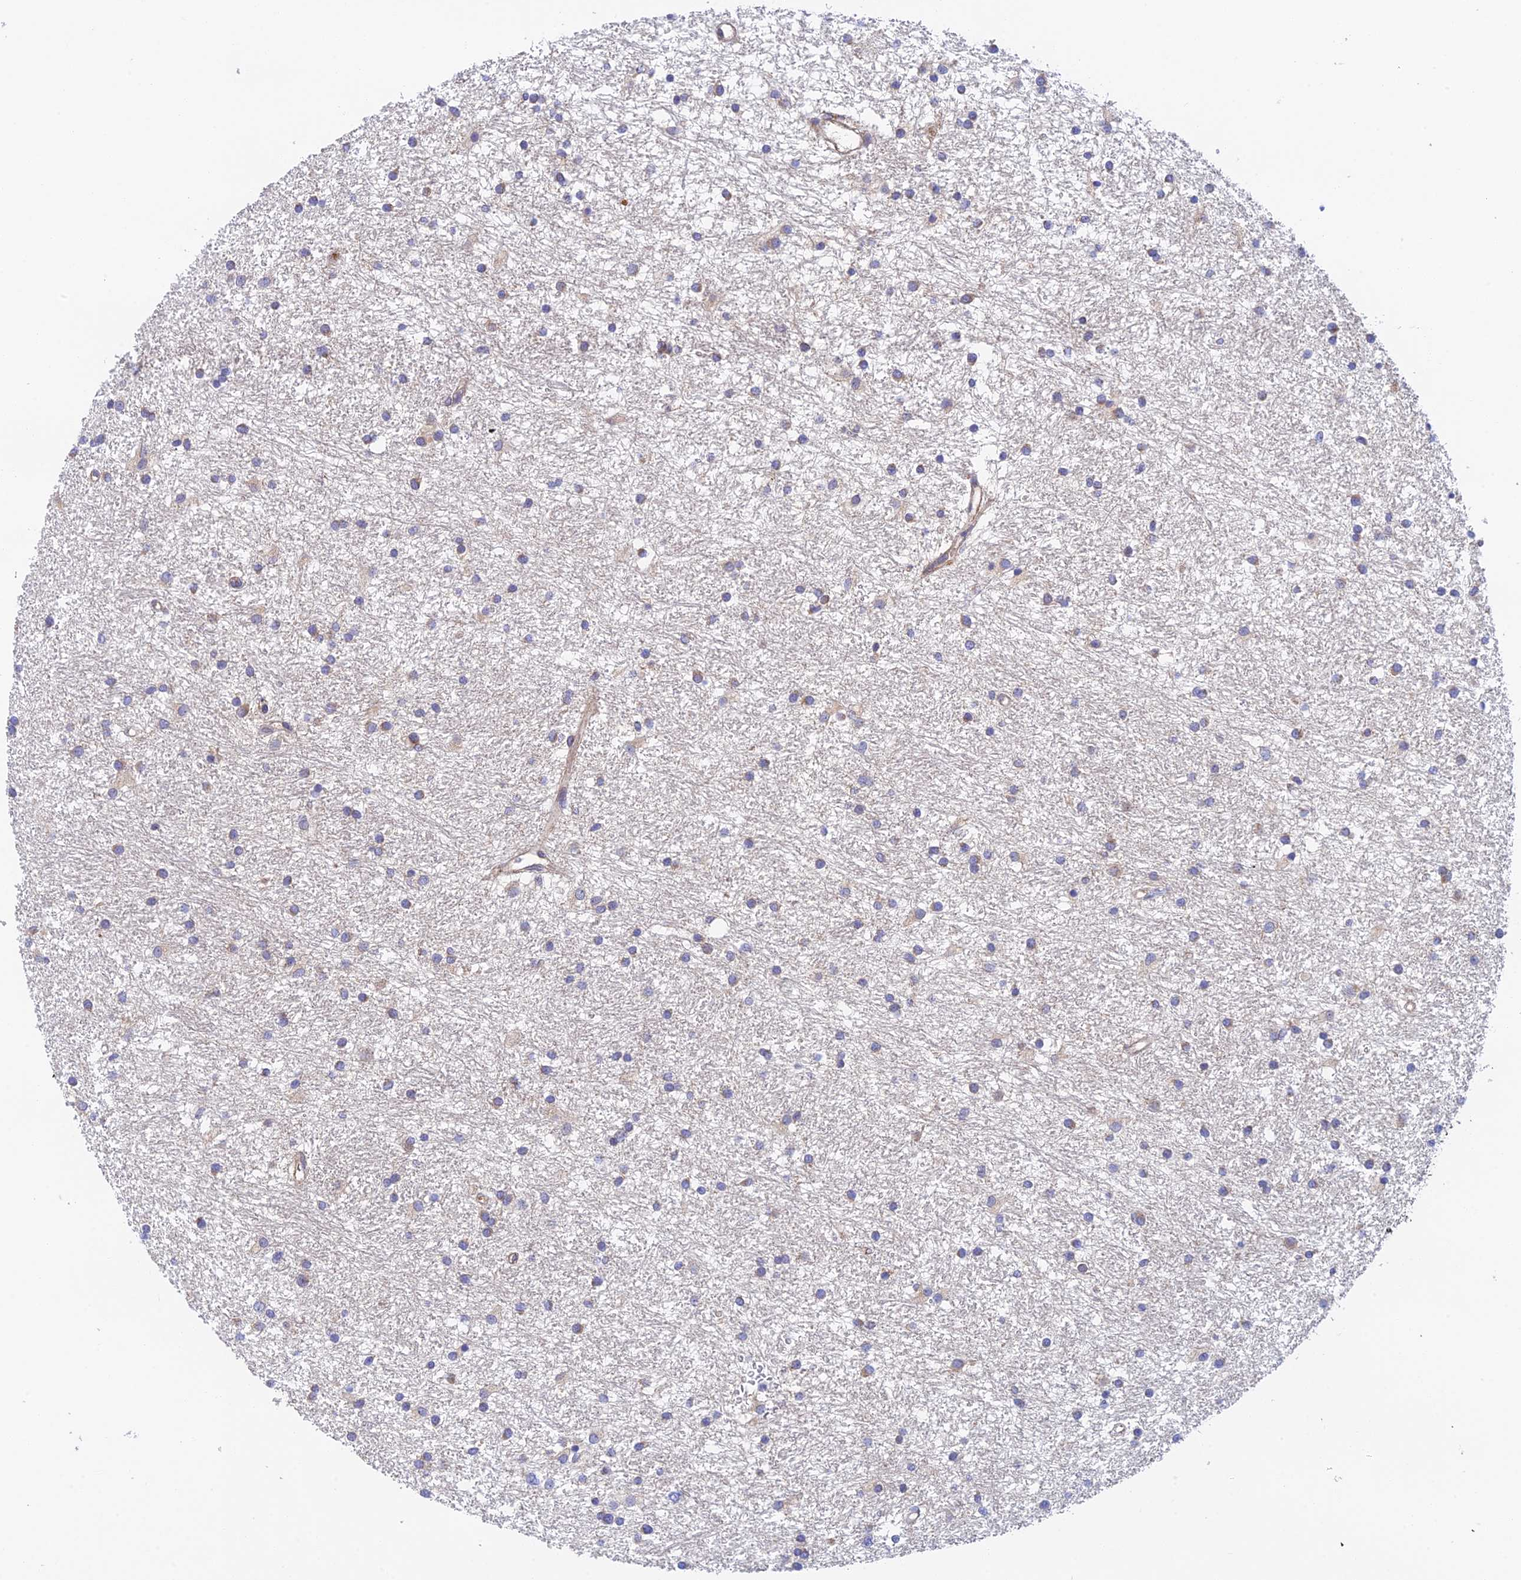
{"staining": {"intensity": "moderate", "quantity": "<25%", "location": "cytoplasmic/membranous"}, "tissue": "glioma", "cell_type": "Tumor cells", "image_type": "cancer", "snomed": [{"axis": "morphology", "description": "Glioma, malignant, High grade"}, {"axis": "topography", "description": "Brain"}], "caption": "Immunohistochemical staining of human malignant glioma (high-grade) shows low levels of moderate cytoplasmic/membranous positivity in about <25% of tumor cells. (IHC, brightfield microscopy, high magnification).", "gene": "RANBP6", "patient": {"sex": "male", "age": 77}}